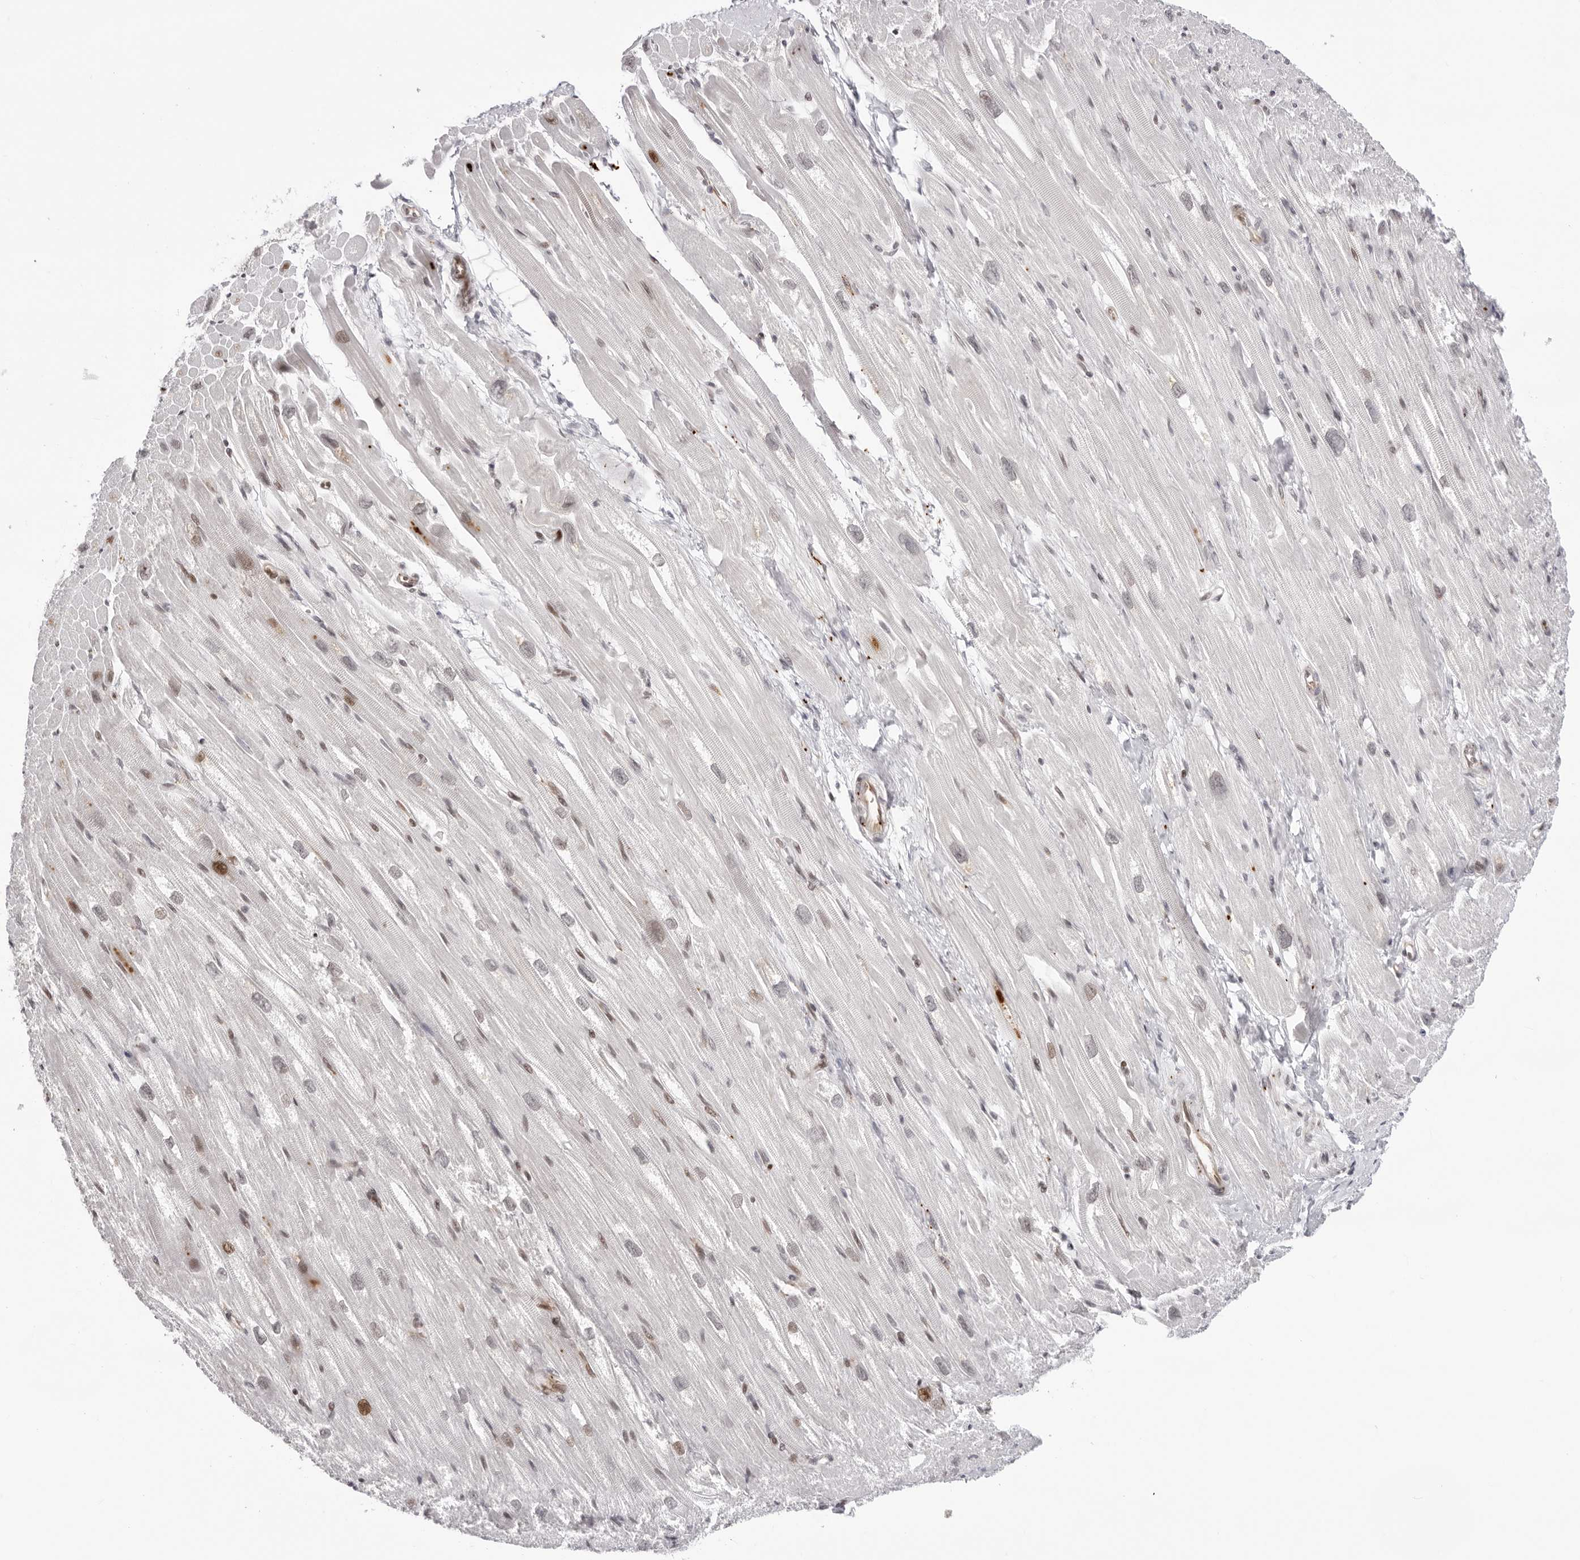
{"staining": {"intensity": "negative", "quantity": "none", "location": "none"}, "tissue": "heart muscle", "cell_type": "Cardiomyocytes", "image_type": "normal", "snomed": [{"axis": "morphology", "description": "Normal tissue, NOS"}, {"axis": "topography", "description": "Heart"}], "caption": "Immunohistochemical staining of unremarkable human heart muscle shows no significant staining in cardiomyocytes.", "gene": "NTPCR", "patient": {"sex": "male", "age": 50}}